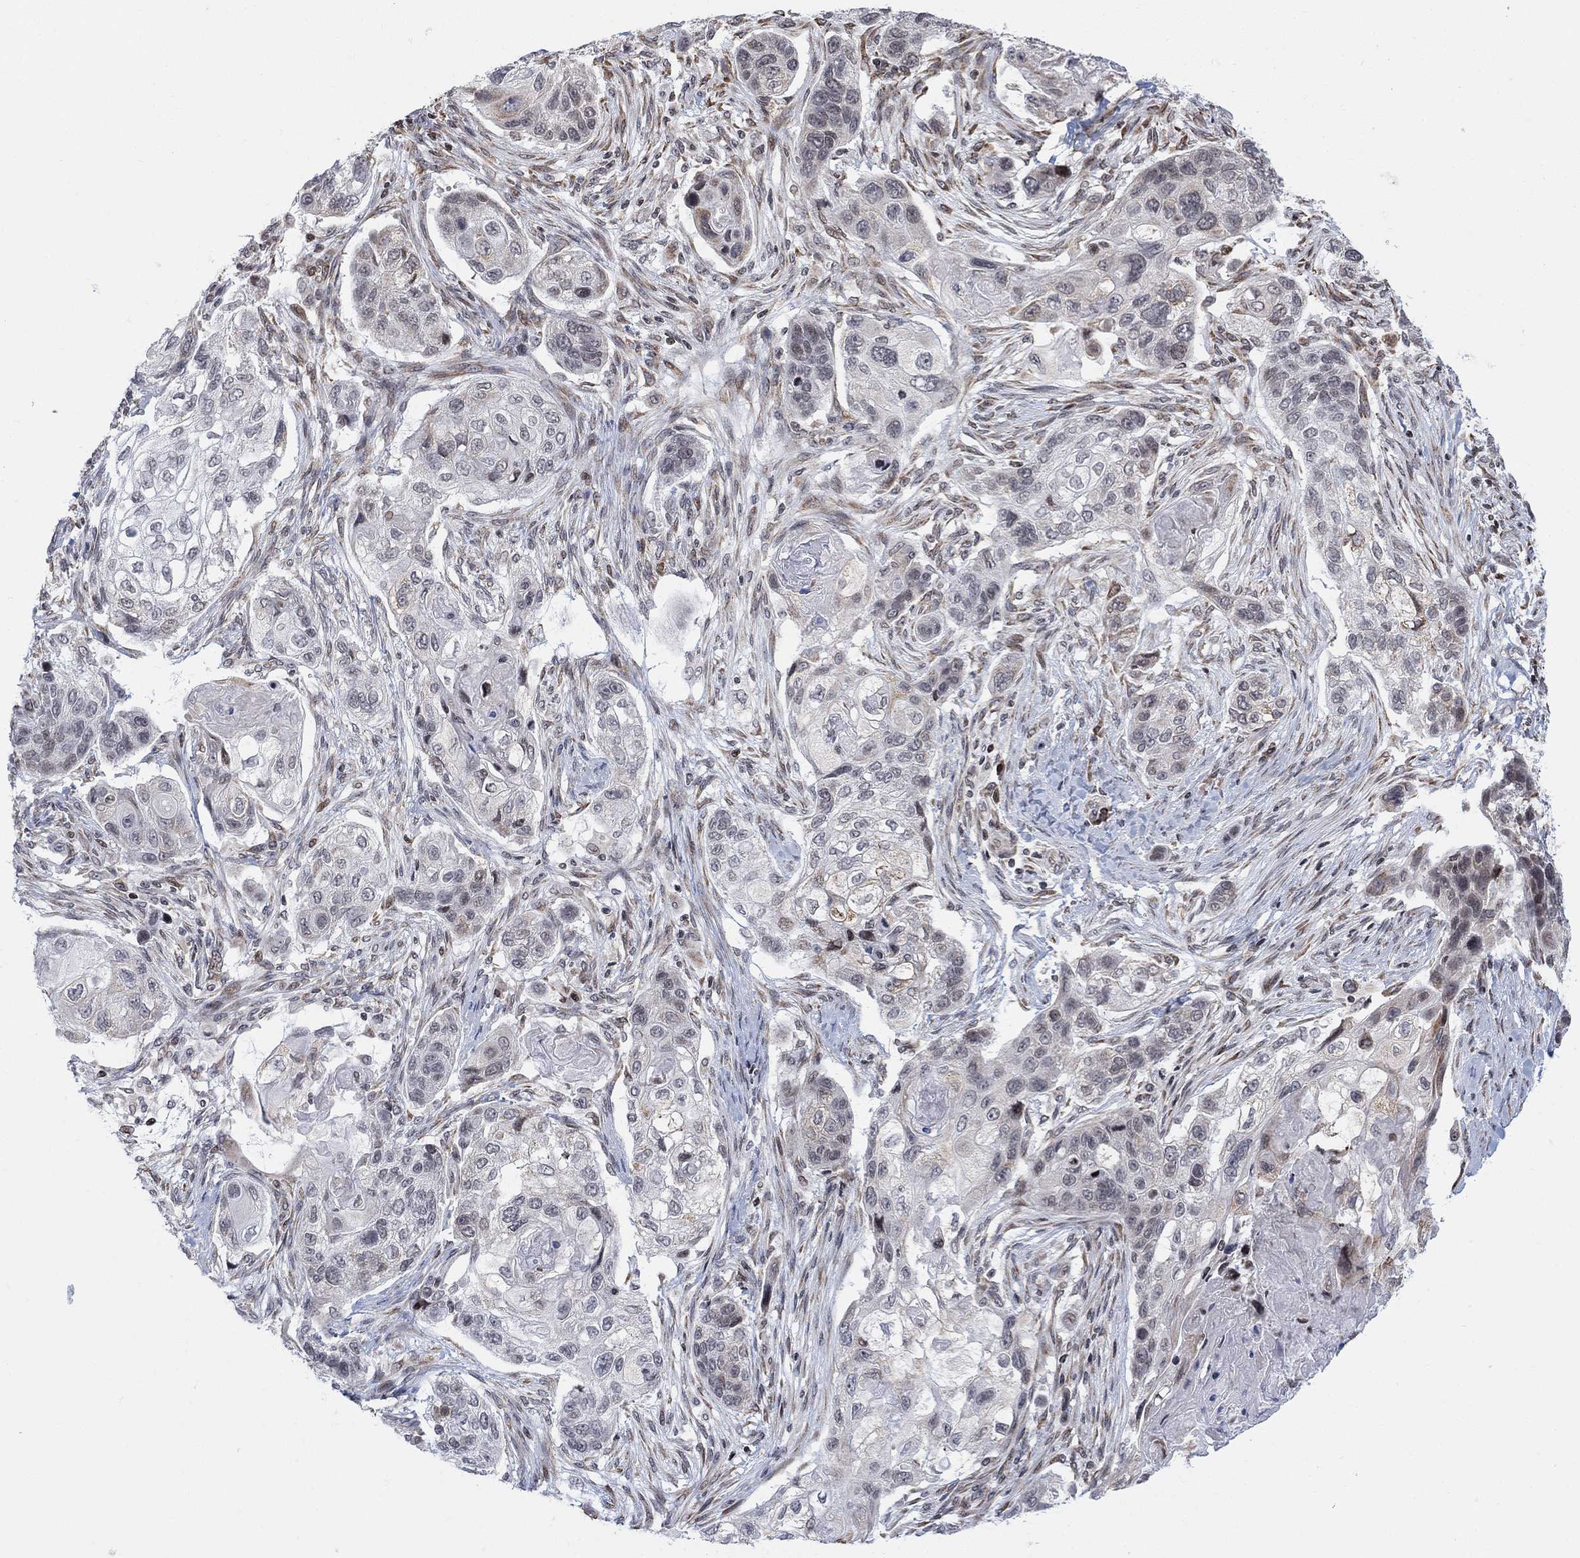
{"staining": {"intensity": "negative", "quantity": "none", "location": "none"}, "tissue": "lung cancer", "cell_type": "Tumor cells", "image_type": "cancer", "snomed": [{"axis": "morphology", "description": "Normal tissue, NOS"}, {"axis": "morphology", "description": "Squamous cell carcinoma, NOS"}, {"axis": "topography", "description": "Bronchus"}, {"axis": "topography", "description": "Lung"}], "caption": "DAB (3,3'-diaminobenzidine) immunohistochemical staining of lung squamous cell carcinoma shows no significant staining in tumor cells. (DAB IHC with hematoxylin counter stain).", "gene": "ABHD14A", "patient": {"sex": "male", "age": 69}}